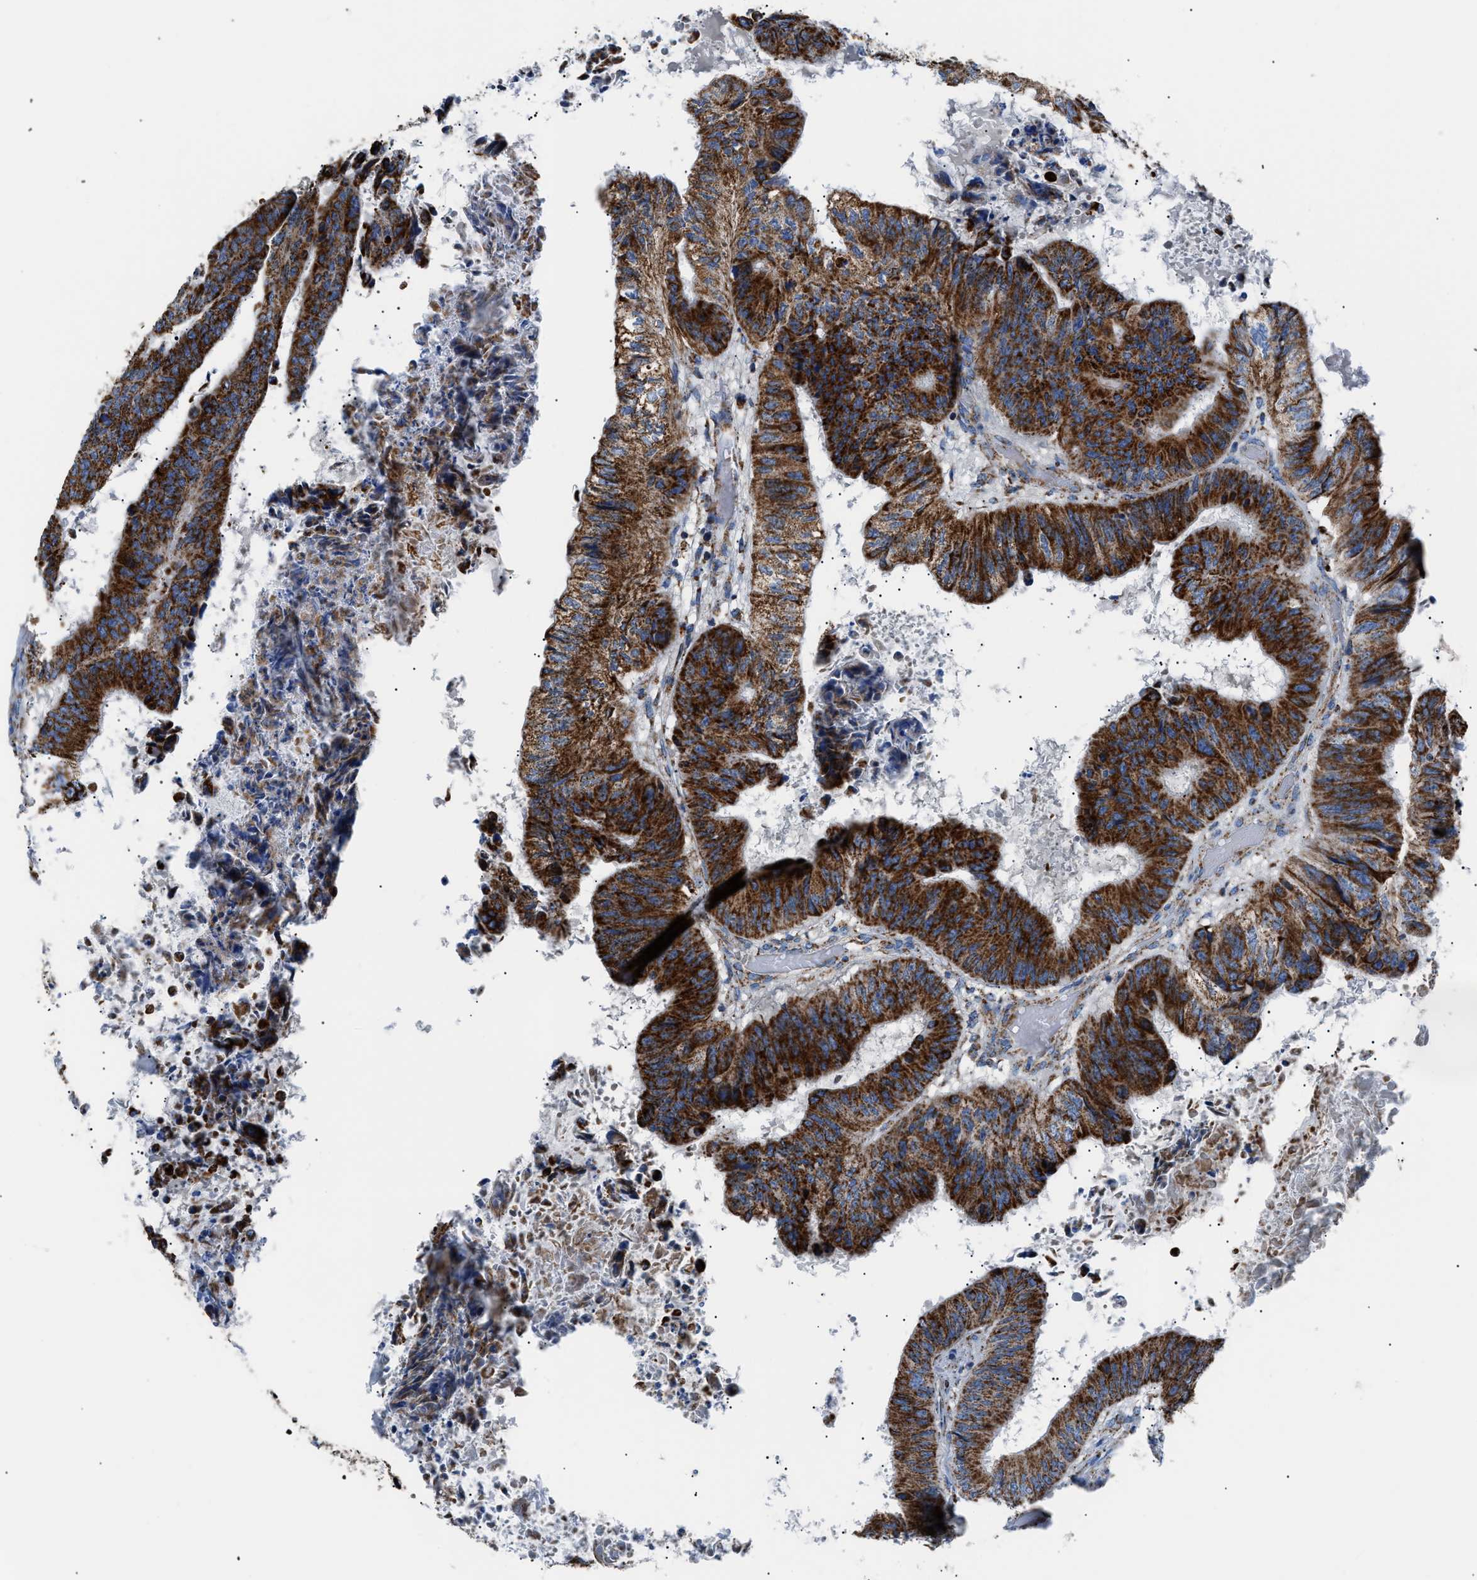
{"staining": {"intensity": "strong", "quantity": ">75%", "location": "cytoplasmic/membranous"}, "tissue": "colorectal cancer", "cell_type": "Tumor cells", "image_type": "cancer", "snomed": [{"axis": "morphology", "description": "Adenocarcinoma, NOS"}, {"axis": "topography", "description": "Rectum"}], "caption": "Colorectal adenocarcinoma stained for a protein (brown) exhibits strong cytoplasmic/membranous positive staining in about >75% of tumor cells.", "gene": "PHB2", "patient": {"sex": "male", "age": 72}}